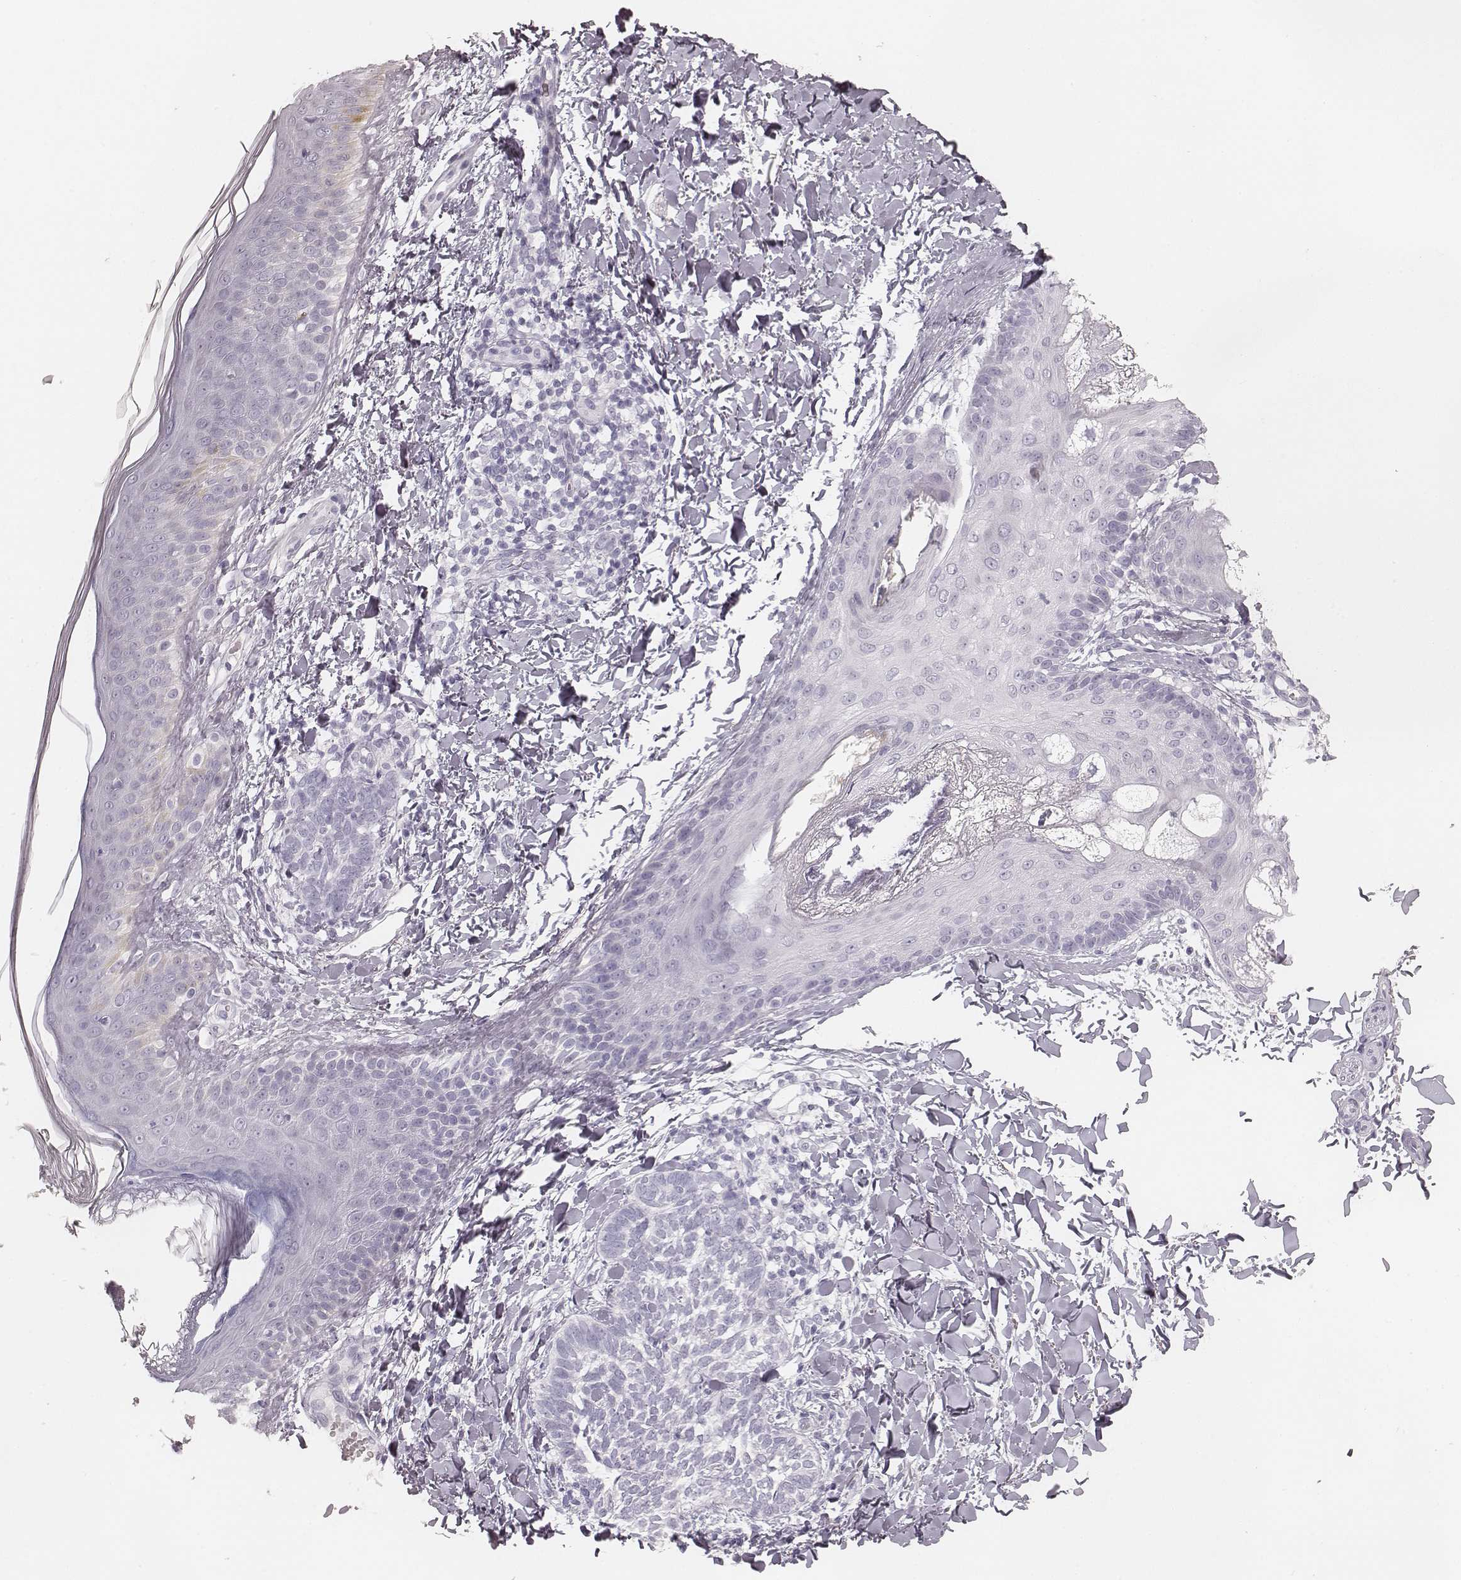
{"staining": {"intensity": "negative", "quantity": "none", "location": "none"}, "tissue": "skin cancer", "cell_type": "Tumor cells", "image_type": "cancer", "snomed": [{"axis": "morphology", "description": "Normal tissue, NOS"}, {"axis": "morphology", "description": "Basal cell carcinoma"}, {"axis": "topography", "description": "Skin"}], "caption": "Photomicrograph shows no protein expression in tumor cells of skin cancer tissue.", "gene": "KRT82", "patient": {"sex": "male", "age": 46}}